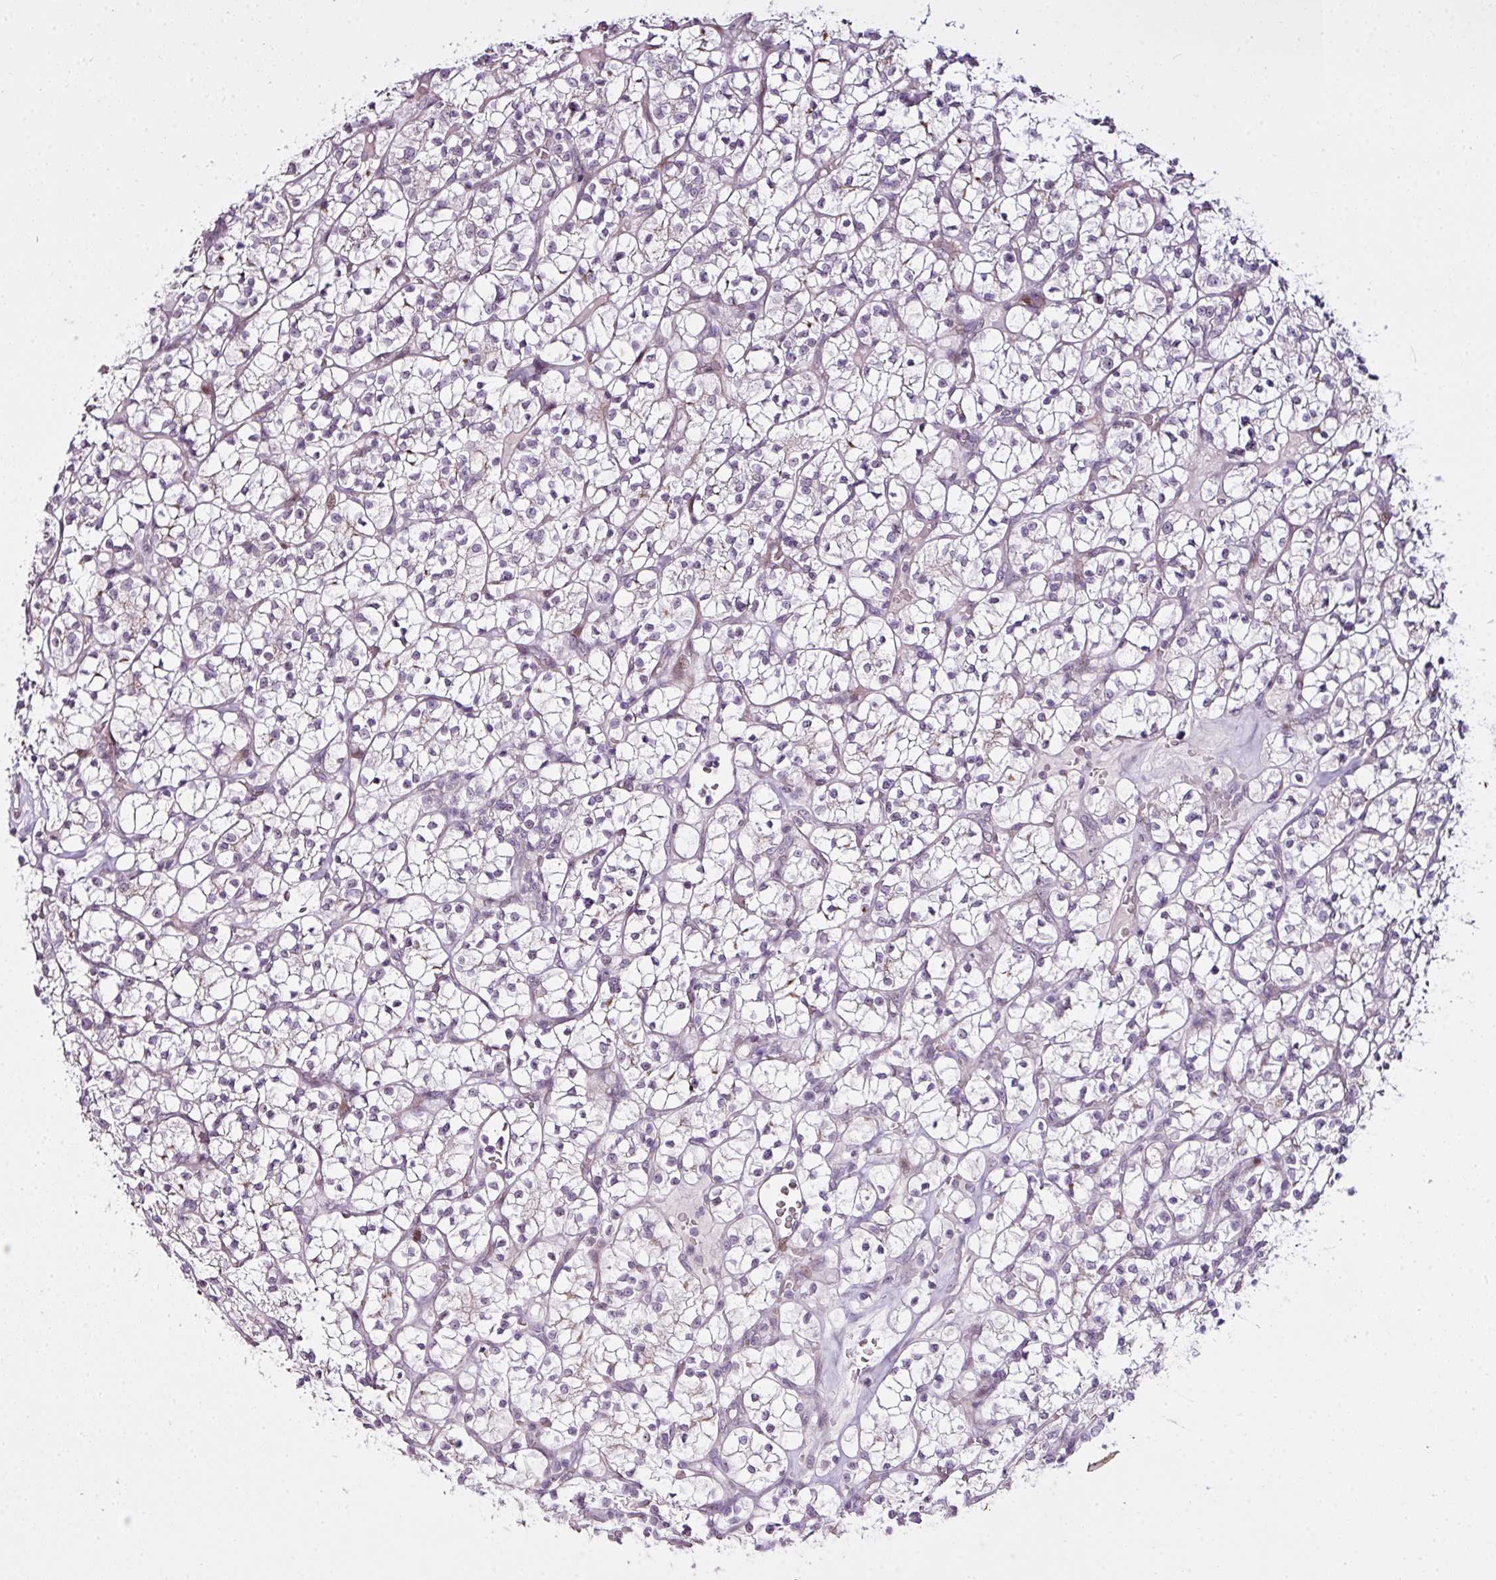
{"staining": {"intensity": "negative", "quantity": "none", "location": "none"}, "tissue": "renal cancer", "cell_type": "Tumor cells", "image_type": "cancer", "snomed": [{"axis": "morphology", "description": "Adenocarcinoma, NOS"}, {"axis": "topography", "description": "Kidney"}], "caption": "A high-resolution photomicrograph shows IHC staining of renal cancer (adenocarcinoma), which reveals no significant positivity in tumor cells.", "gene": "ZNF688", "patient": {"sex": "female", "age": 64}}